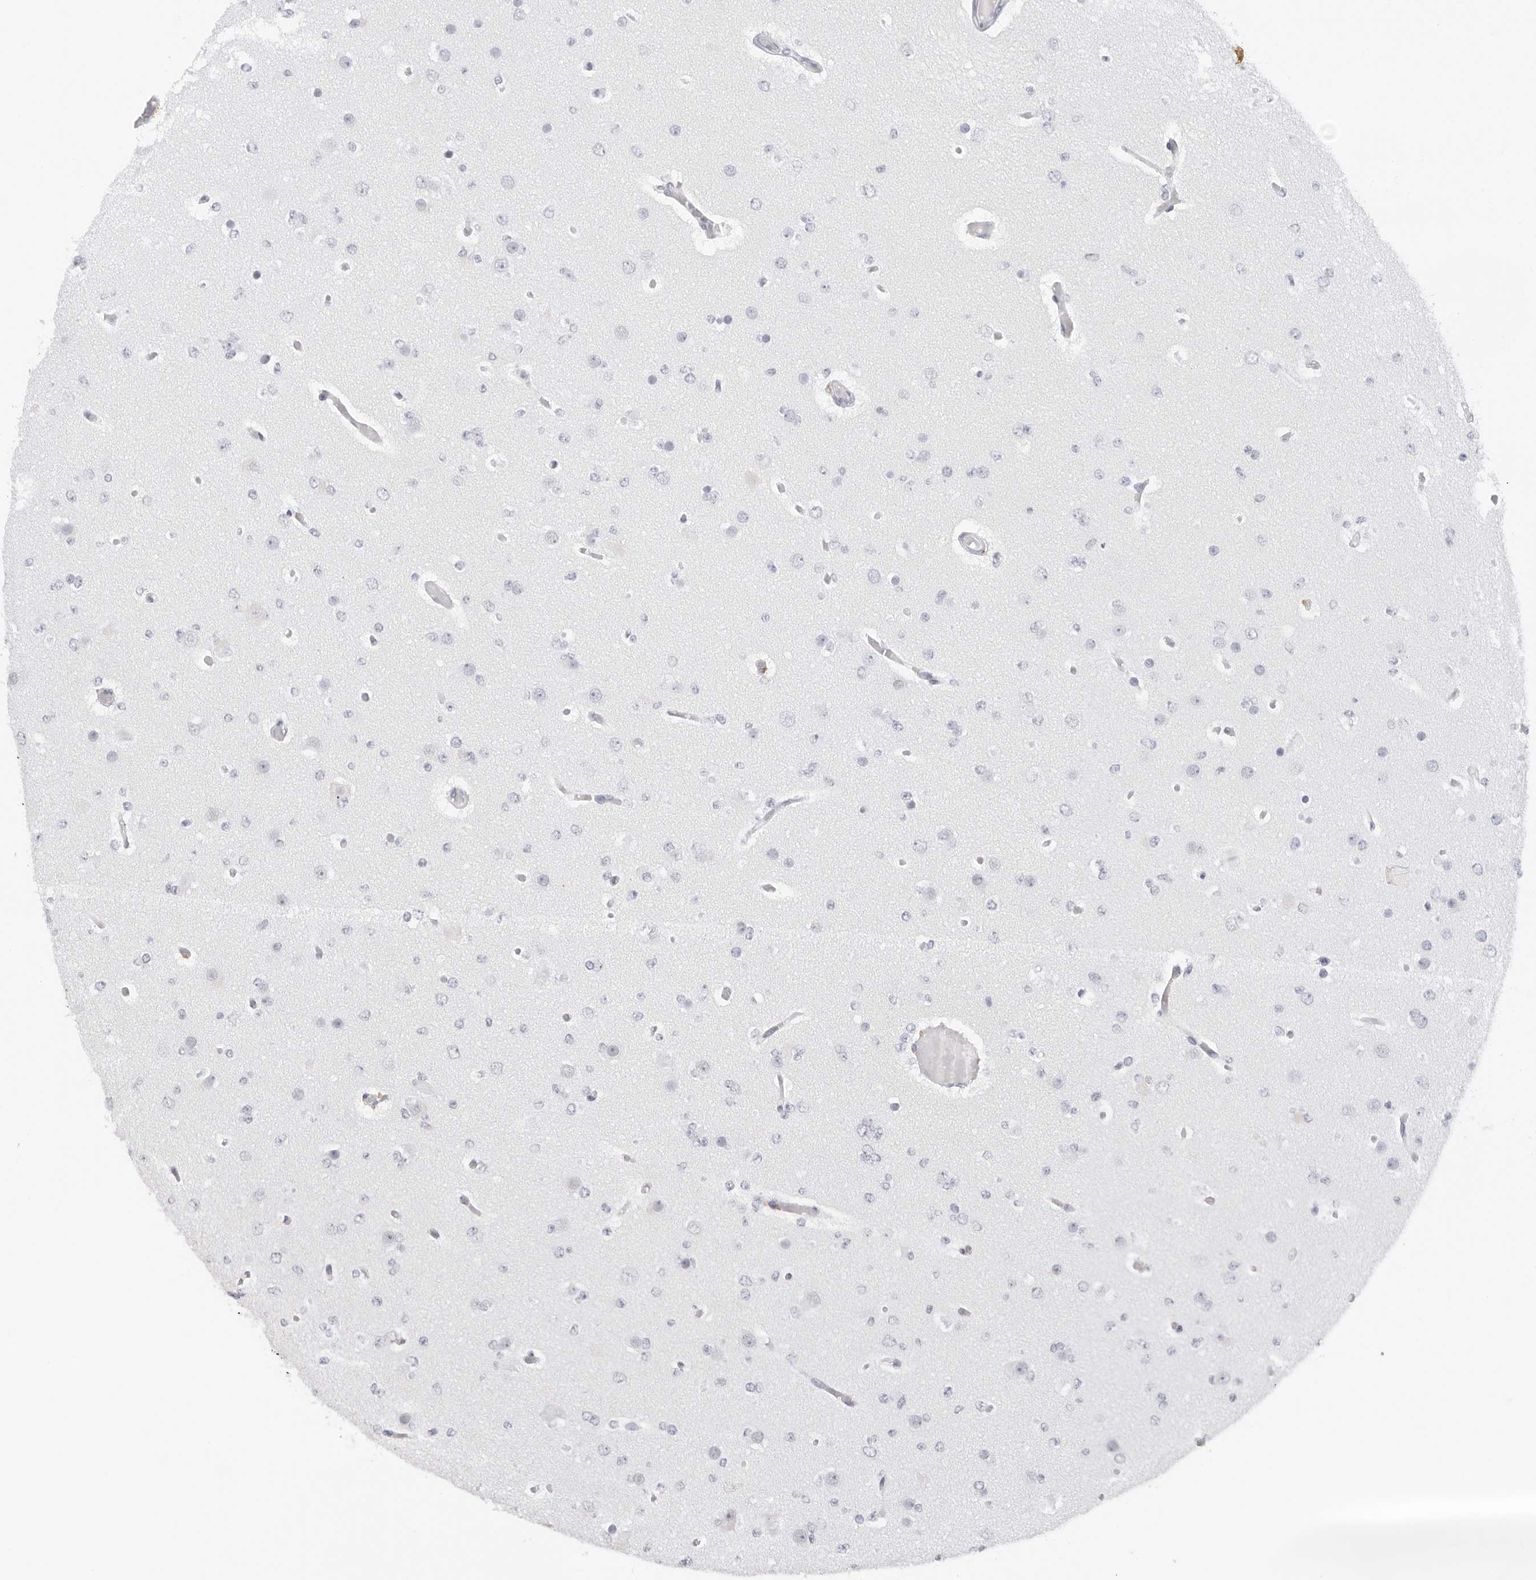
{"staining": {"intensity": "negative", "quantity": "none", "location": "none"}, "tissue": "glioma", "cell_type": "Tumor cells", "image_type": "cancer", "snomed": [{"axis": "morphology", "description": "Glioma, malignant, Low grade"}, {"axis": "topography", "description": "Brain"}], "caption": "IHC photomicrograph of human glioma stained for a protein (brown), which shows no staining in tumor cells.", "gene": "FLG2", "patient": {"sex": "female", "age": 22}}